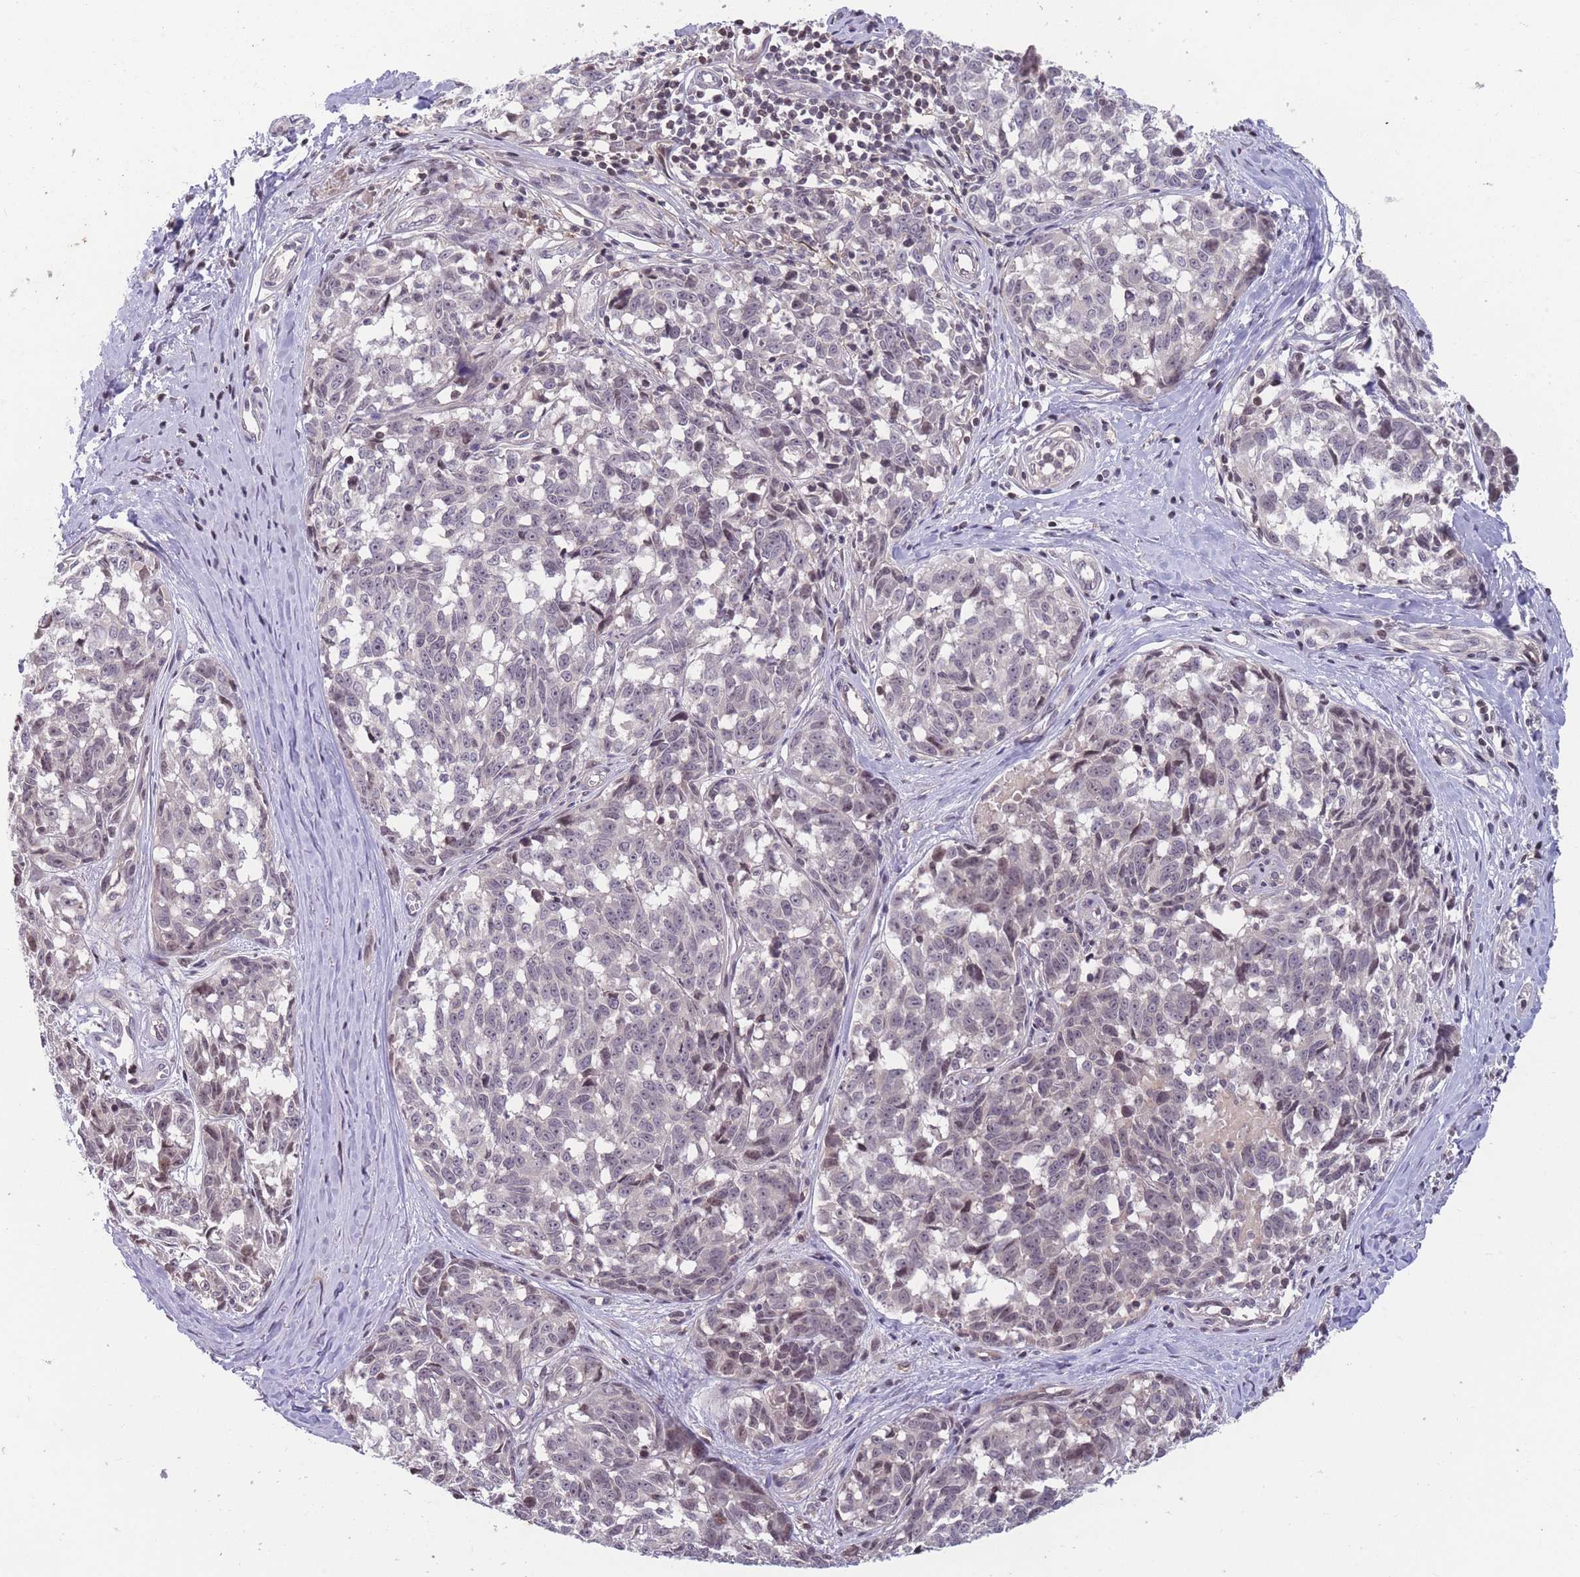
{"staining": {"intensity": "negative", "quantity": "none", "location": "none"}, "tissue": "melanoma", "cell_type": "Tumor cells", "image_type": "cancer", "snomed": [{"axis": "morphology", "description": "Normal tissue, NOS"}, {"axis": "morphology", "description": "Malignant melanoma, NOS"}, {"axis": "topography", "description": "Skin"}], "caption": "Immunohistochemistry of malignant melanoma displays no staining in tumor cells.", "gene": "GGT5", "patient": {"sex": "female", "age": 64}}